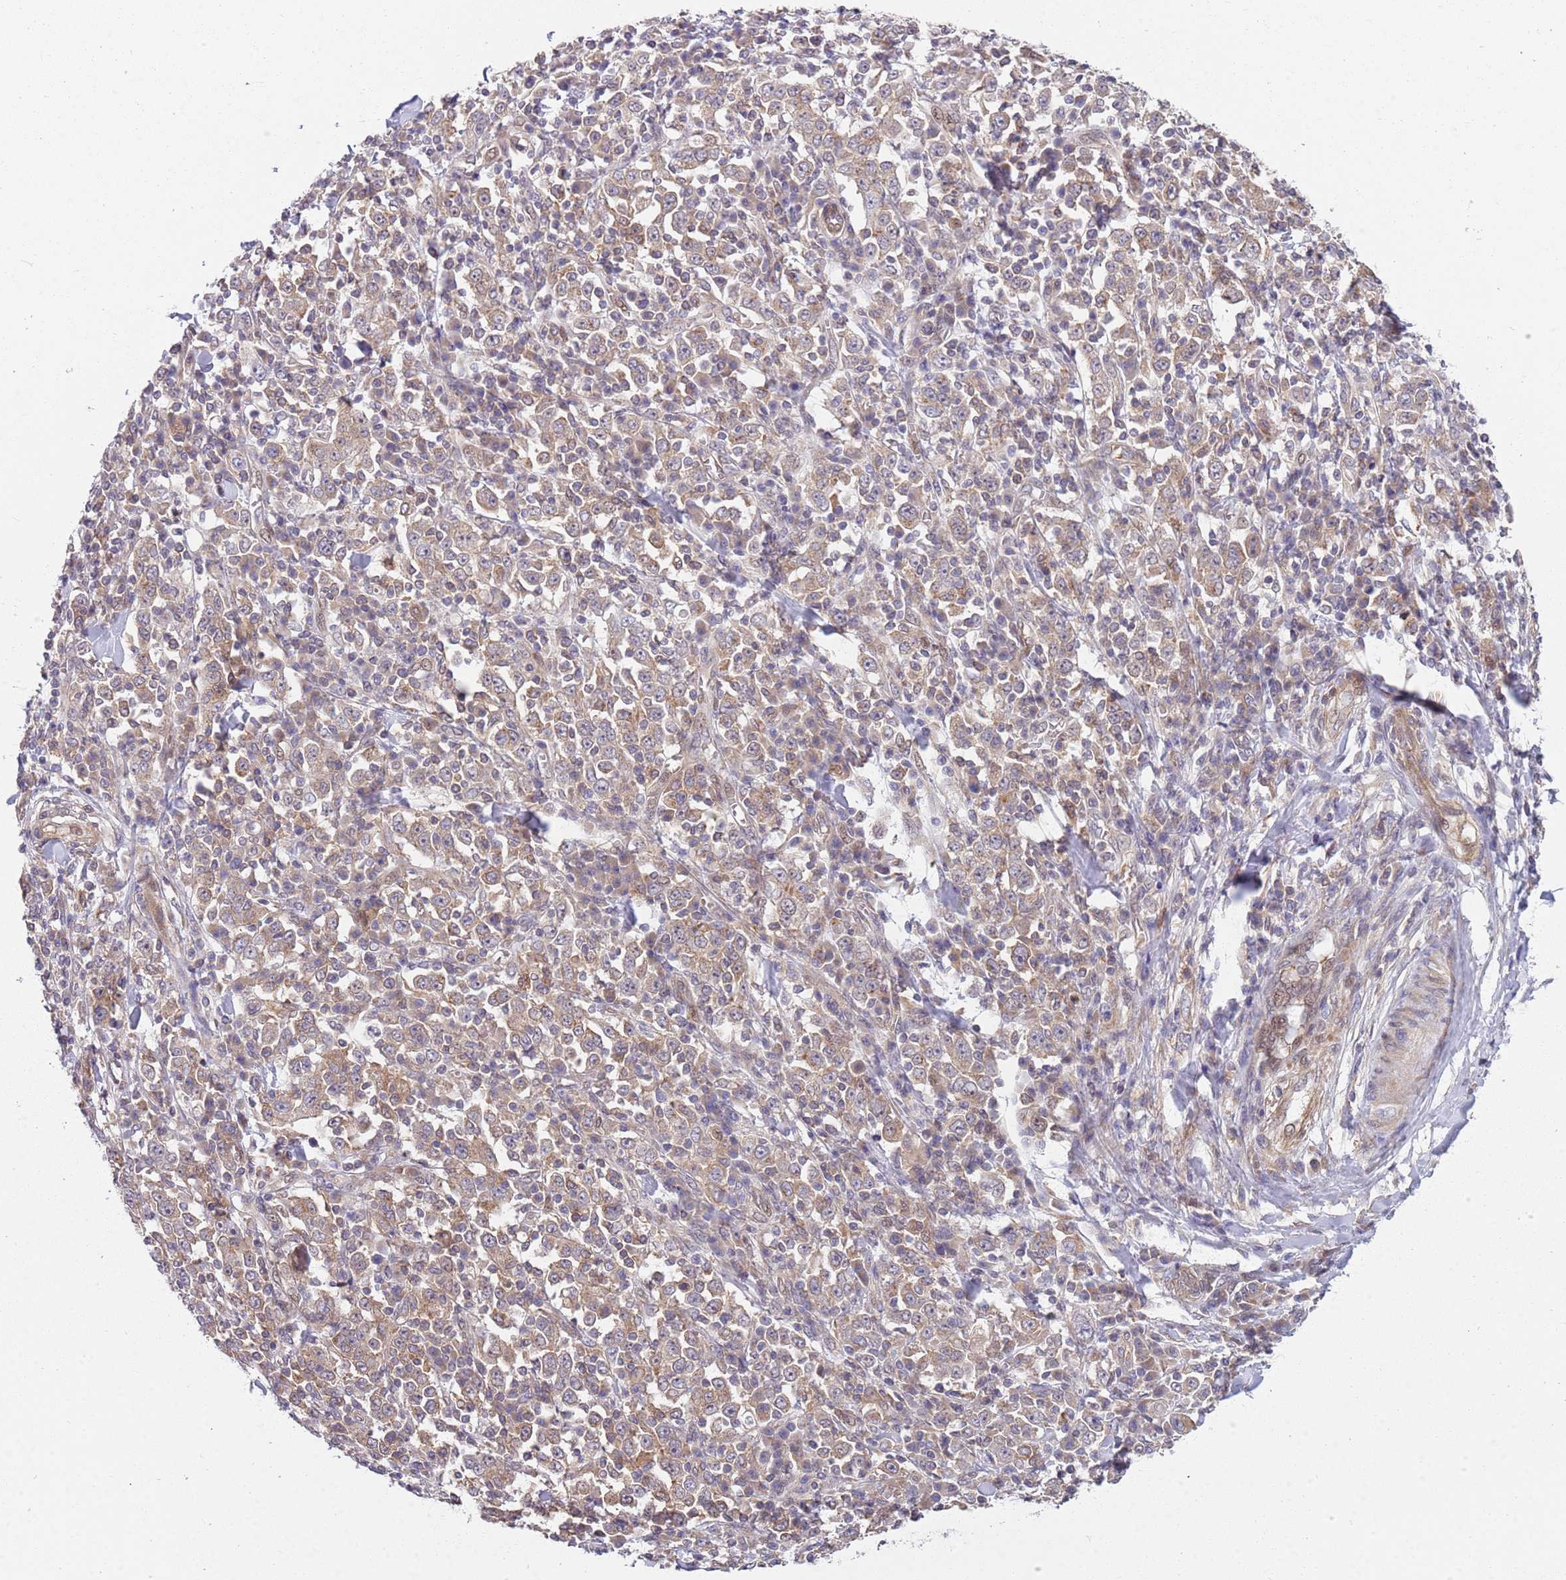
{"staining": {"intensity": "moderate", "quantity": "<25%", "location": "cytoplasmic/membranous"}, "tissue": "stomach cancer", "cell_type": "Tumor cells", "image_type": "cancer", "snomed": [{"axis": "morphology", "description": "Normal tissue, NOS"}, {"axis": "morphology", "description": "Adenocarcinoma, NOS"}, {"axis": "topography", "description": "Stomach, upper"}, {"axis": "topography", "description": "Stomach"}], "caption": "Tumor cells display low levels of moderate cytoplasmic/membranous positivity in about <25% of cells in human adenocarcinoma (stomach).", "gene": "GGA1", "patient": {"sex": "male", "age": 59}}